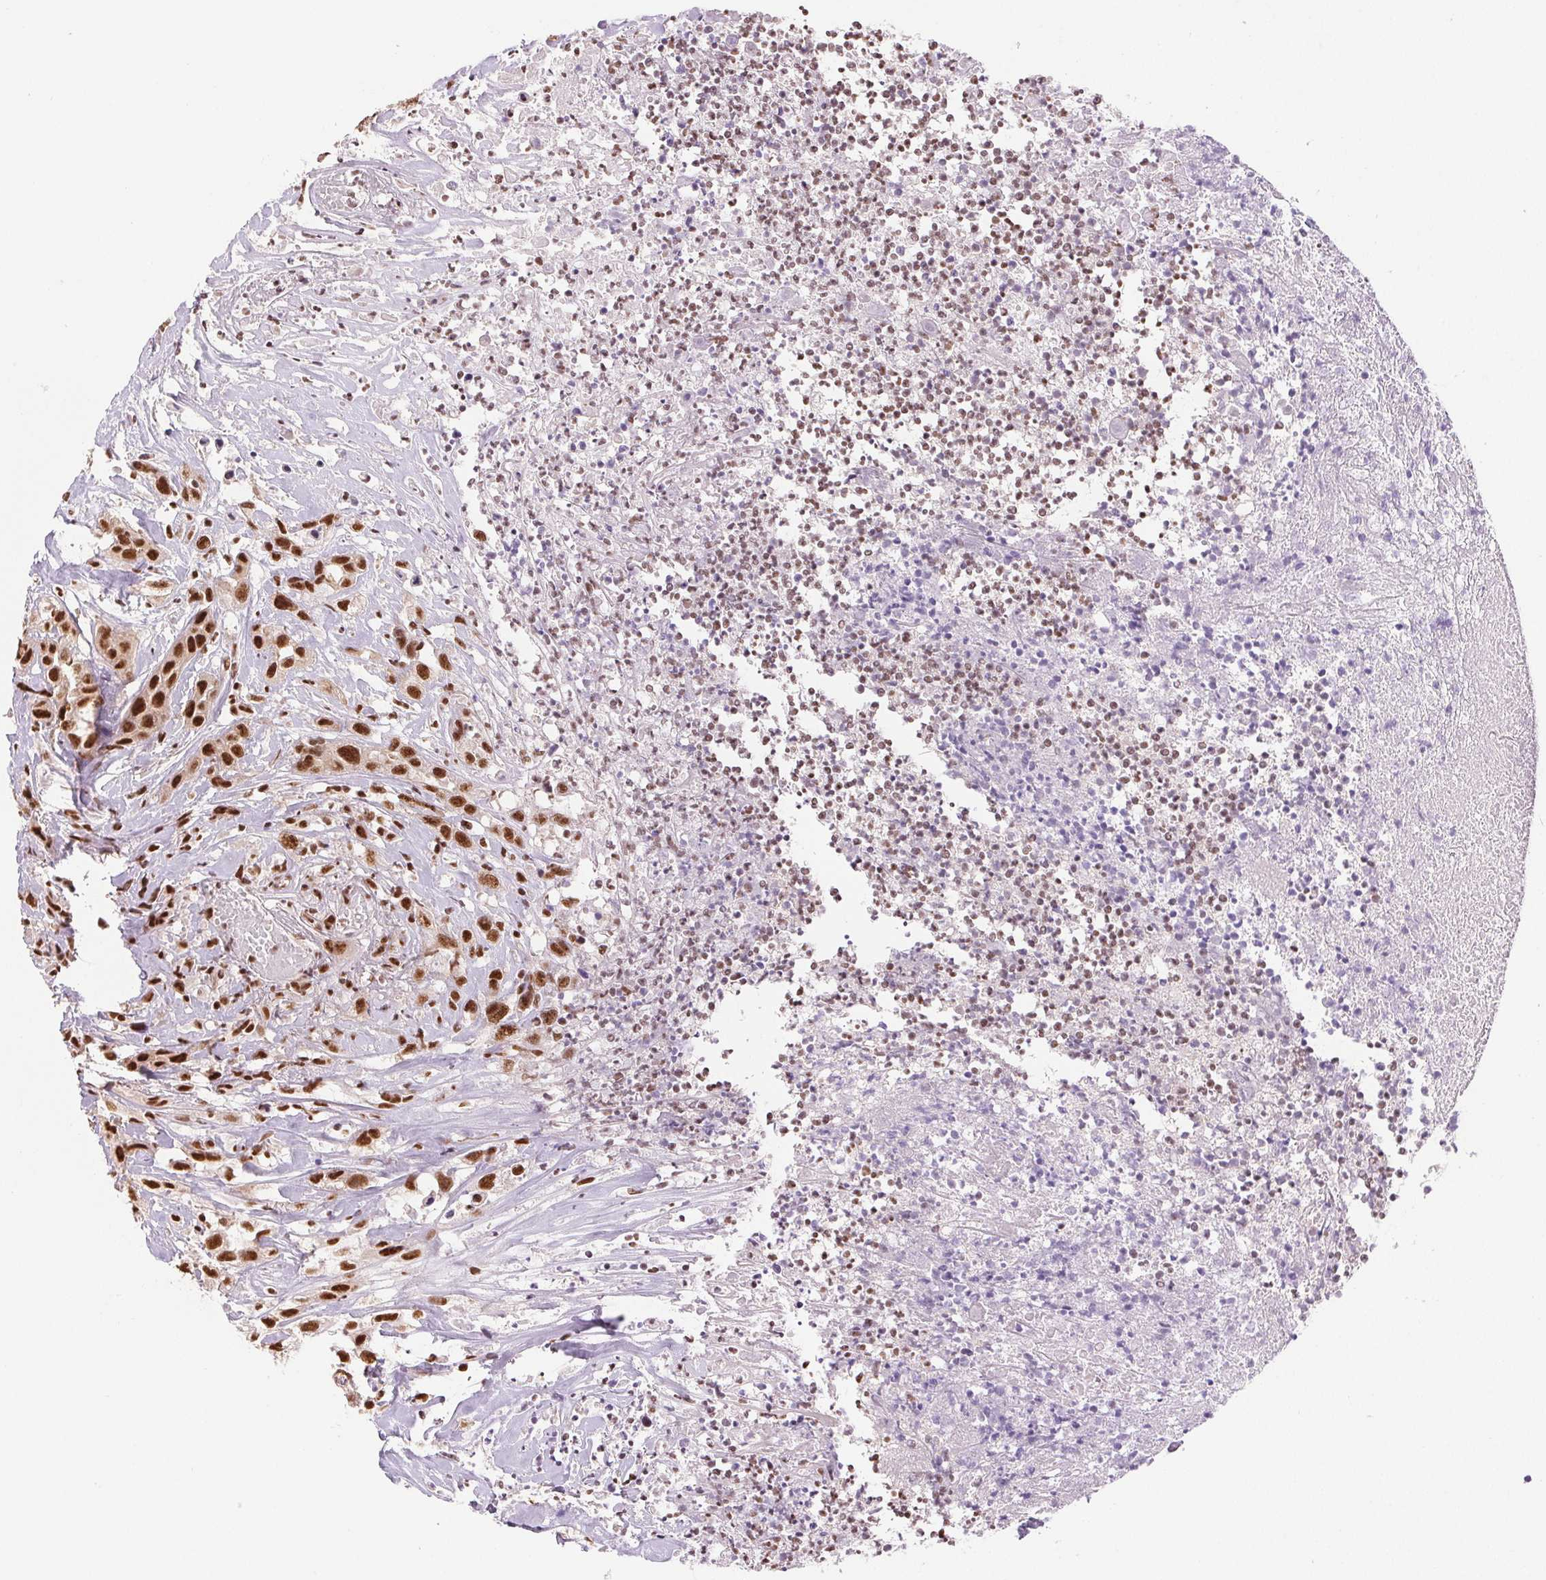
{"staining": {"intensity": "strong", "quantity": ">75%", "location": "nuclear"}, "tissue": "head and neck cancer", "cell_type": "Tumor cells", "image_type": "cancer", "snomed": [{"axis": "morphology", "description": "Squamous cell carcinoma, NOS"}, {"axis": "topography", "description": "Head-Neck"}], "caption": "About >75% of tumor cells in human squamous cell carcinoma (head and neck) show strong nuclear protein staining as visualized by brown immunohistochemical staining.", "gene": "IK", "patient": {"sex": "male", "age": 57}}